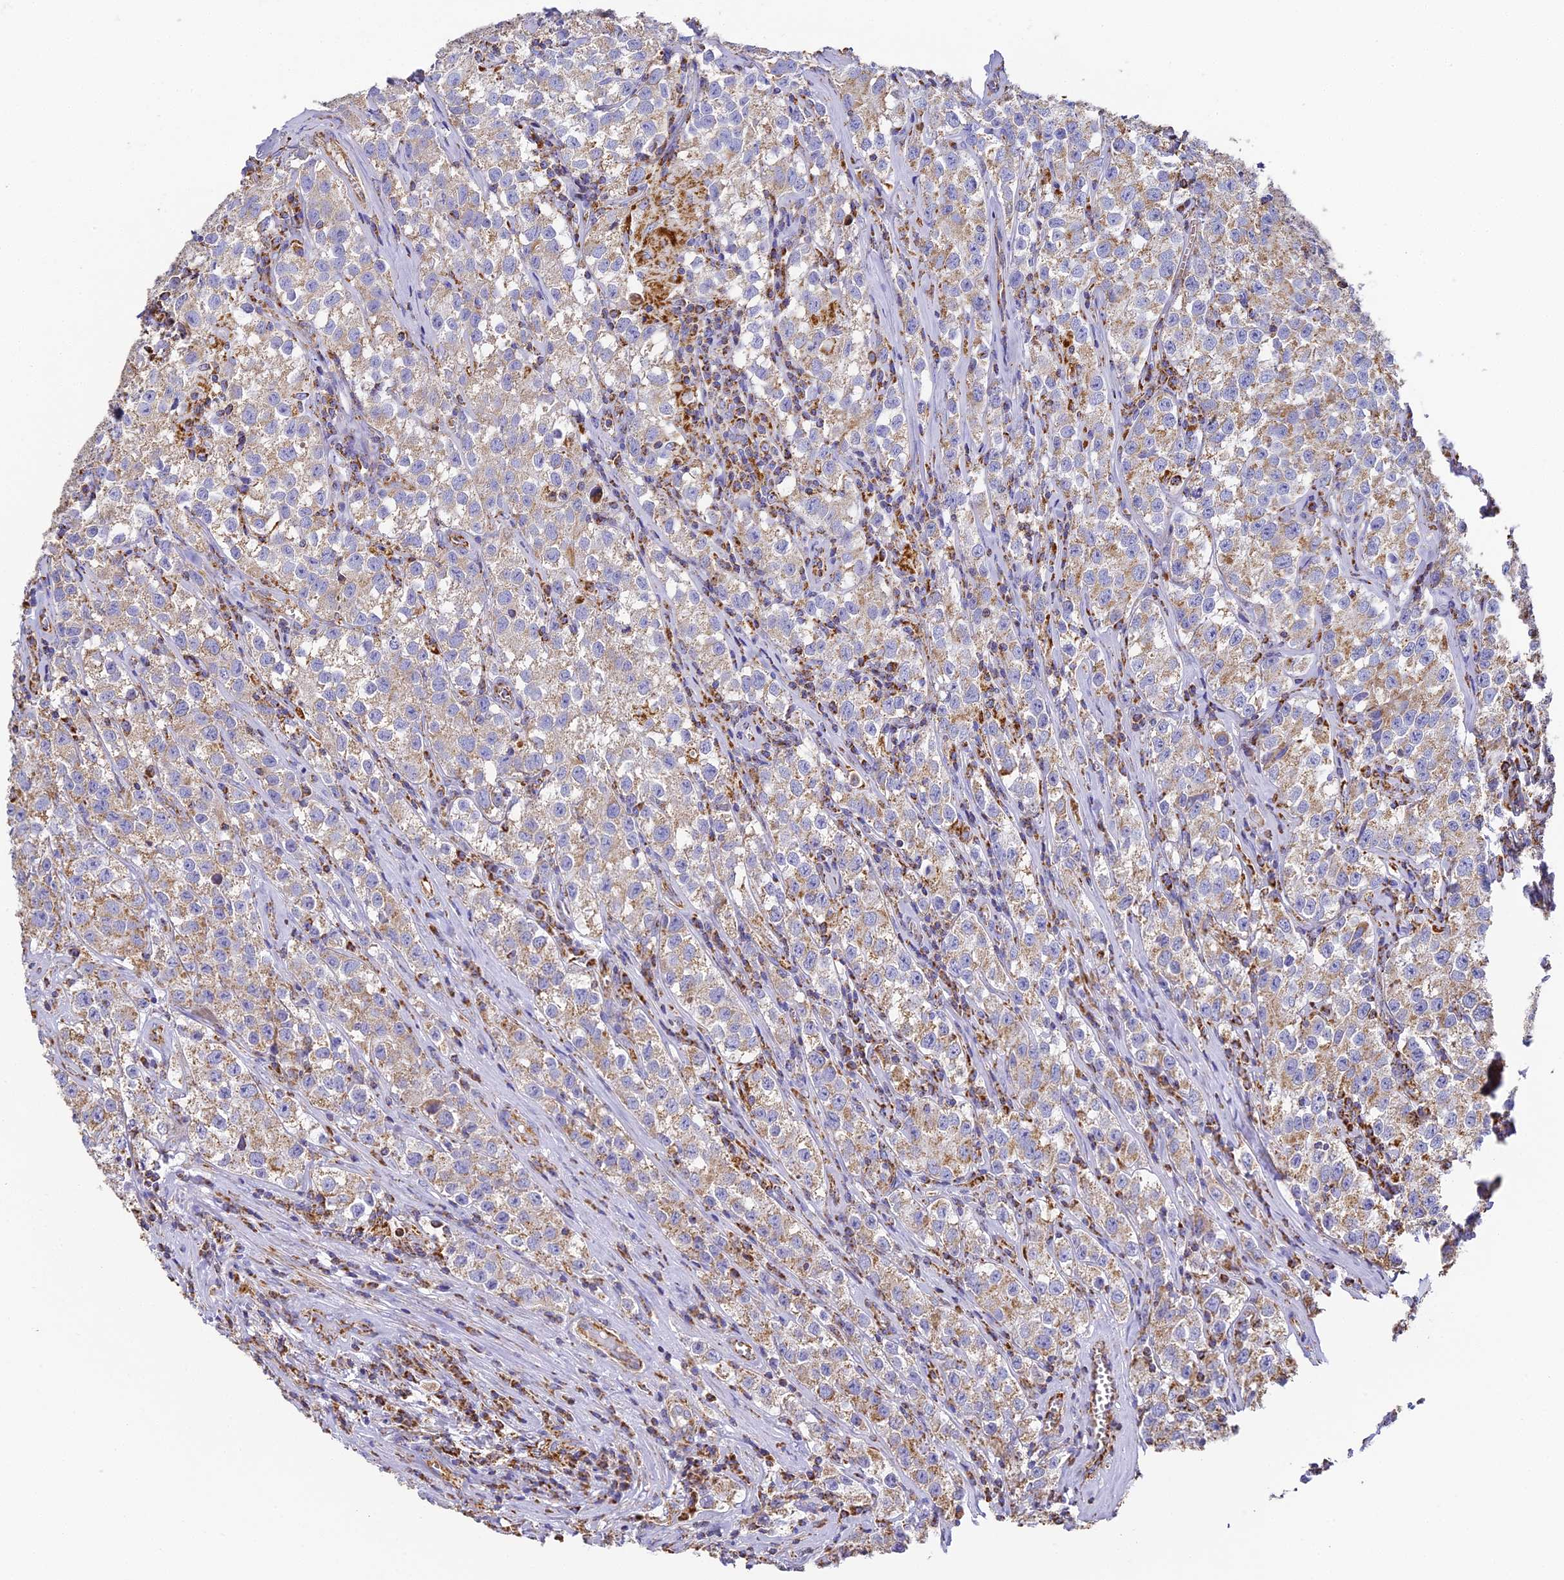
{"staining": {"intensity": "moderate", "quantity": "25%-75%", "location": "cytoplasmic/membranous"}, "tissue": "testis cancer", "cell_type": "Tumor cells", "image_type": "cancer", "snomed": [{"axis": "morphology", "description": "Seminoma, NOS"}, {"axis": "morphology", "description": "Carcinoma, Embryonal, NOS"}, {"axis": "topography", "description": "Testis"}], "caption": "This is a photomicrograph of immunohistochemistry staining of testis cancer (seminoma), which shows moderate positivity in the cytoplasmic/membranous of tumor cells.", "gene": "COX6C", "patient": {"sex": "male", "age": 43}}